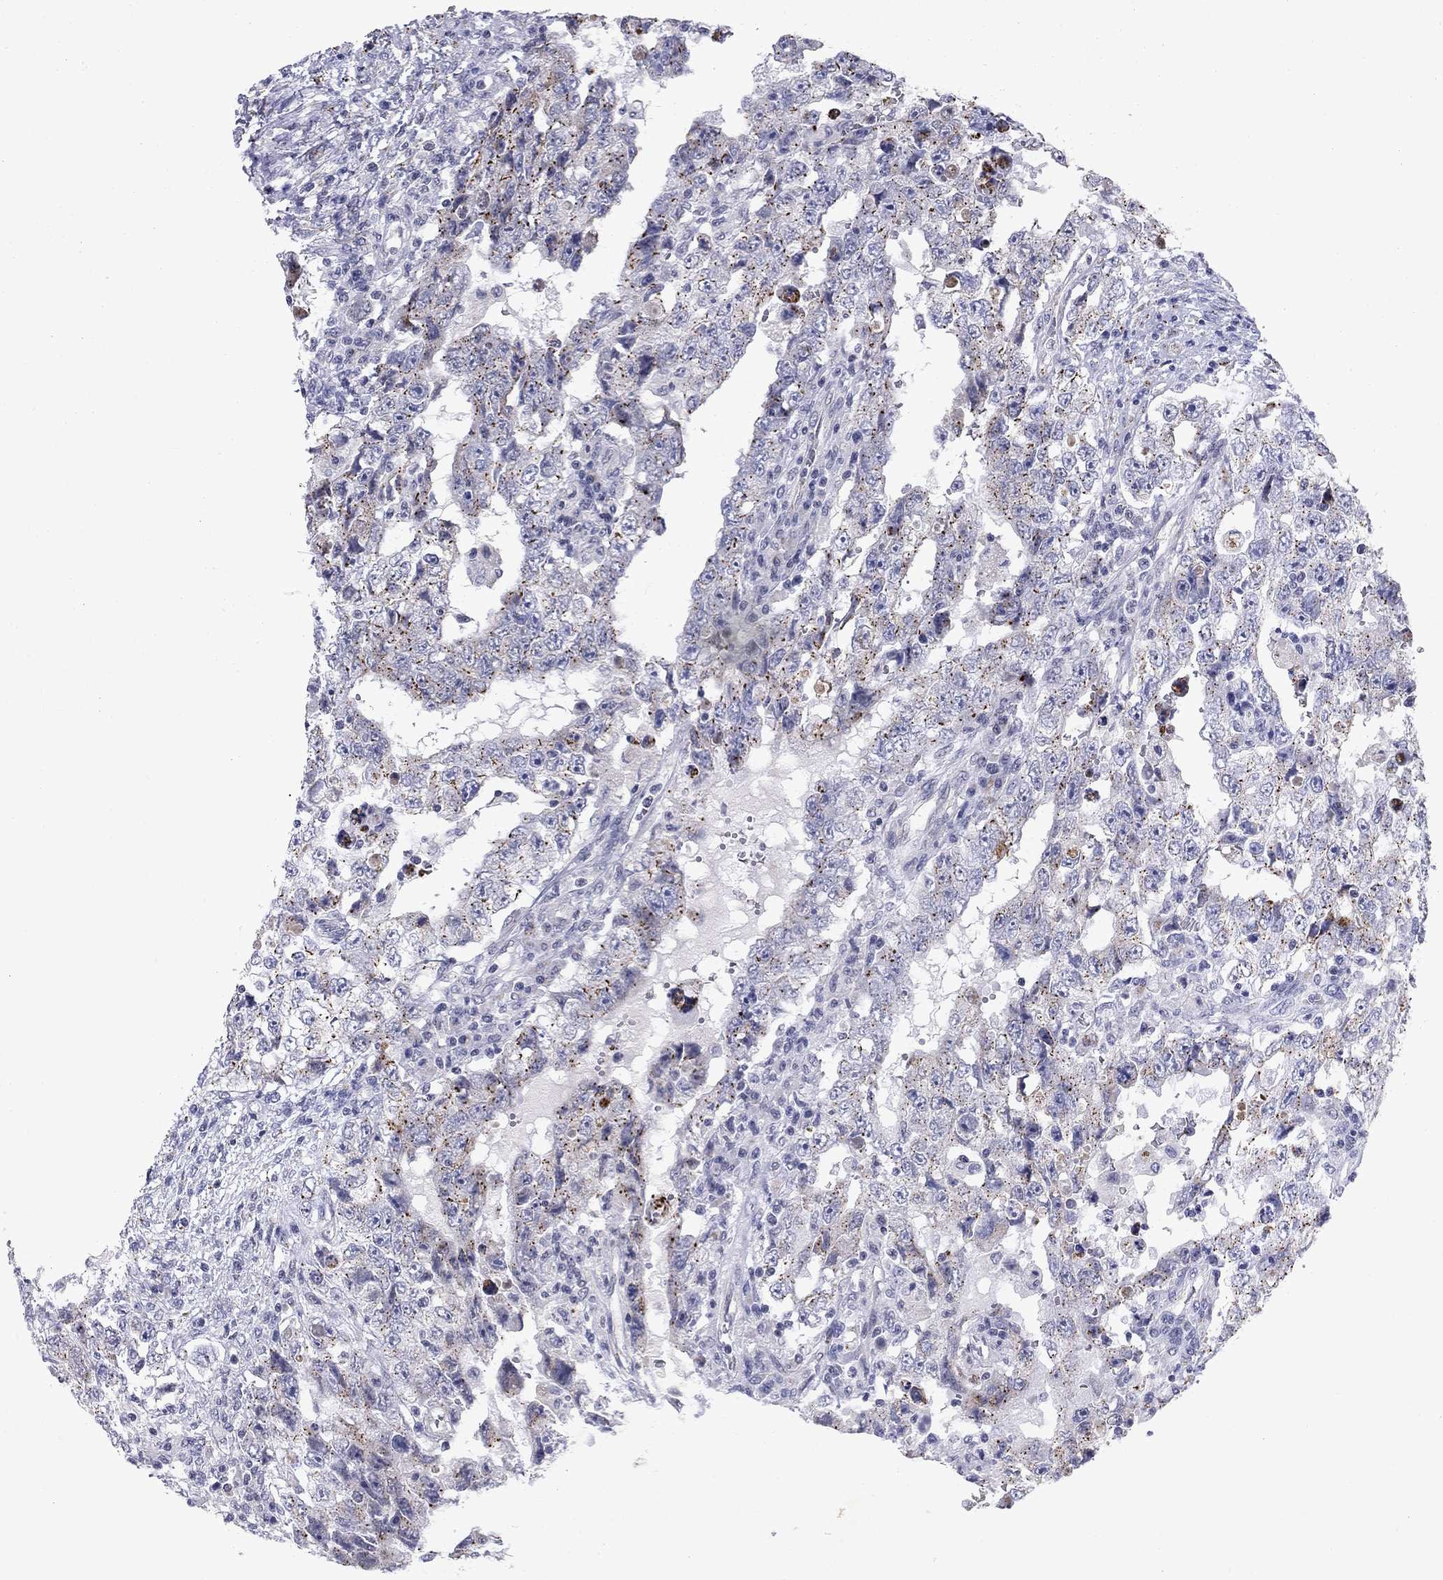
{"staining": {"intensity": "moderate", "quantity": "25%-75%", "location": "cytoplasmic/membranous"}, "tissue": "testis cancer", "cell_type": "Tumor cells", "image_type": "cancer", "snomed": [{"axis": "morphology", "description": "Carcinoma, Embryonal, NOS"}, {"axis": "topography", "description": "Testis"}], "caption": "Immunohistochemical staining of human testis cancer (embryonal carcinoma) reveals moderate cytoplasmic/membranous protein positivity in approximately 25%-75% of tumor cells.", "gene": "CLIC6", "patient": {"sex": "male", "age": 26}}